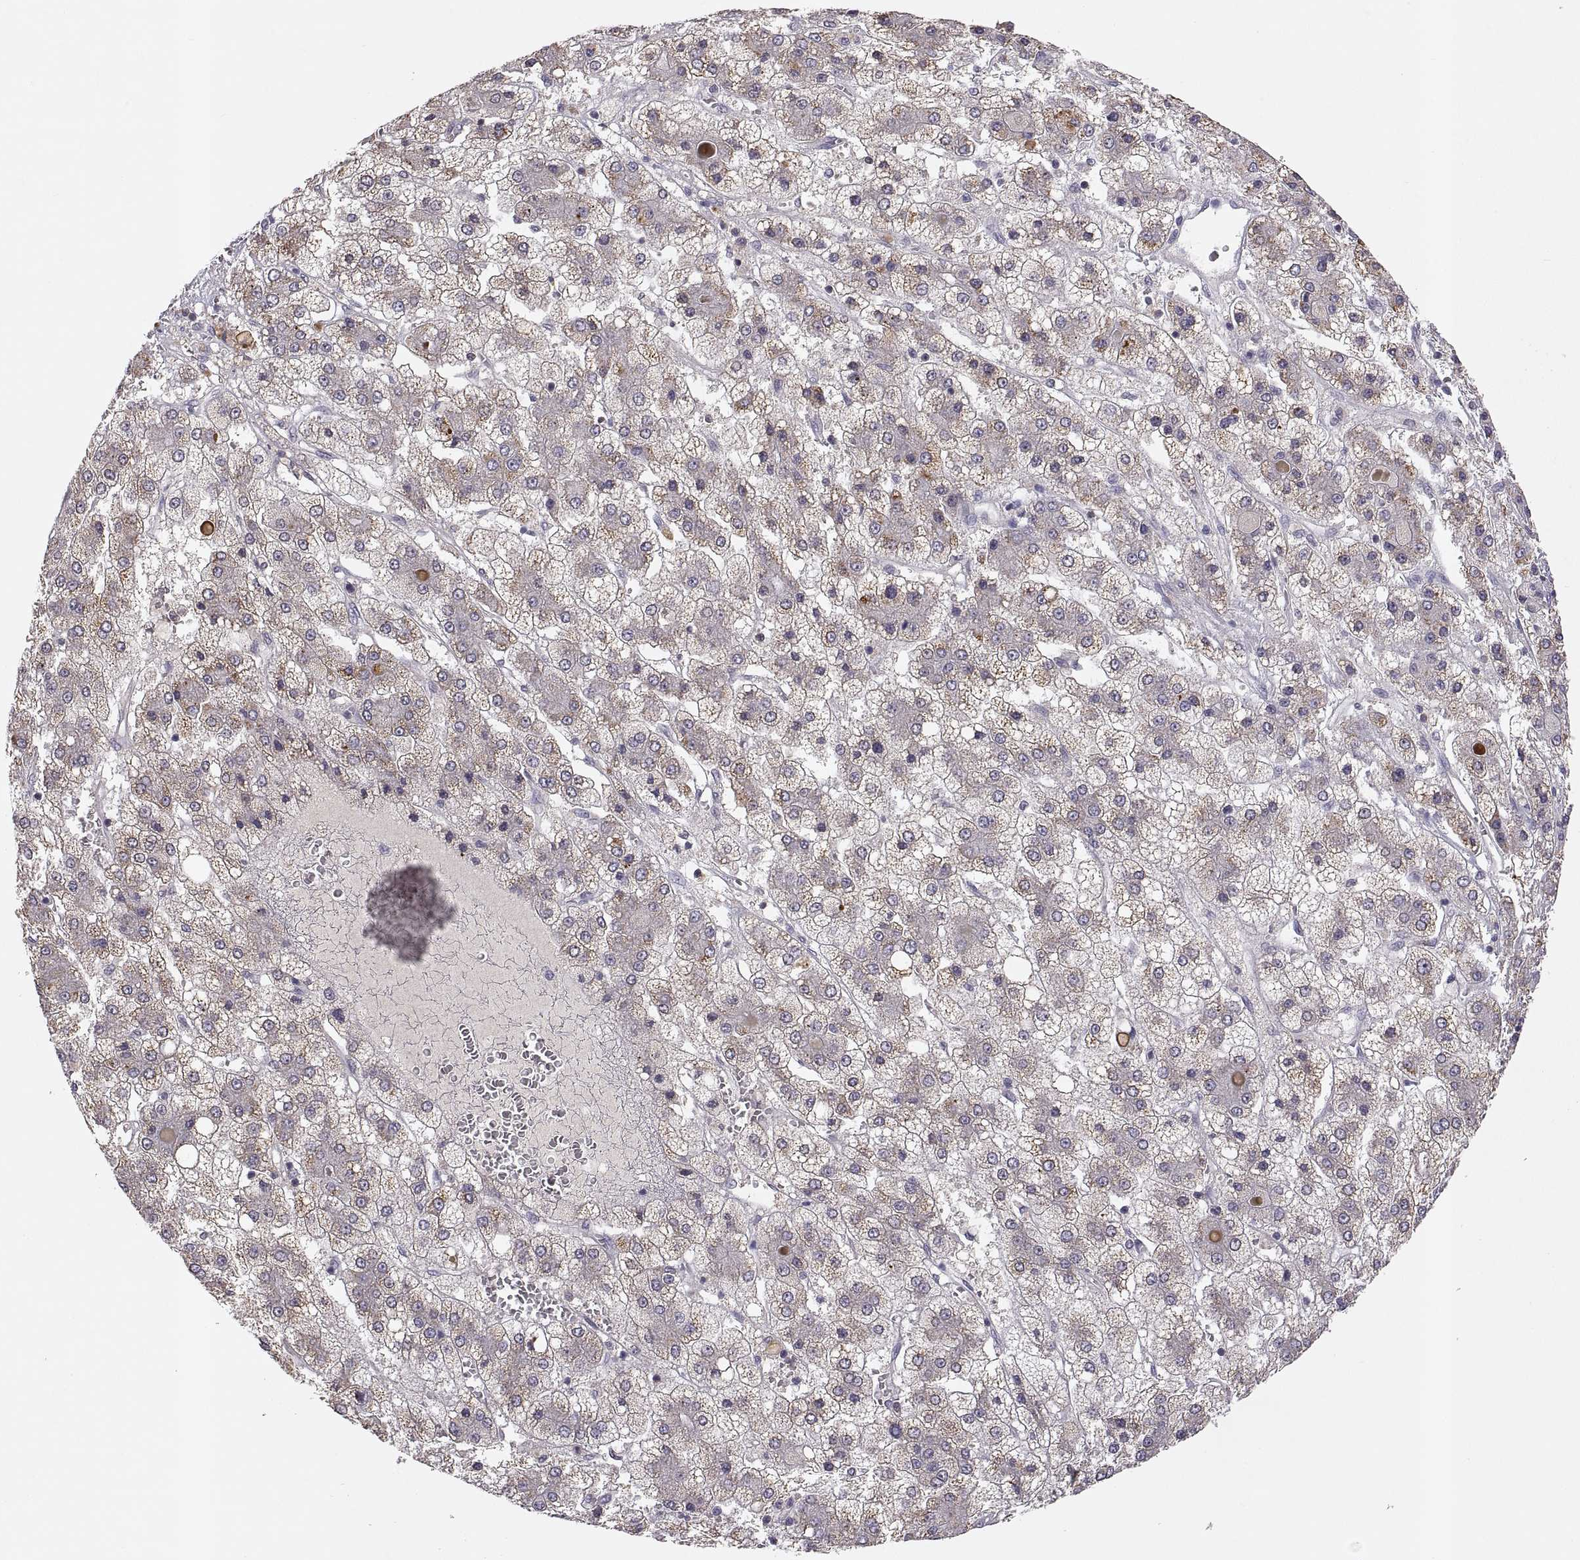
{"staining": {"intensity": "negative", "quantity": "none", "location": "none"}, "tissue": "liver cancer", "cell_type": "Tumor cells", "image_type": "cancer", "snomed": [{"axis": "morphology", "description": "Carcinoma, Hepatocellular, NOS"}, {"axis": "topography", "description": "Liver"}], "caption": "Tumor cells show no significant staining in hepatocellular carcinoma (liver).", "gene": "FGF9", "patient": {"sex": "male", "age": 73}}